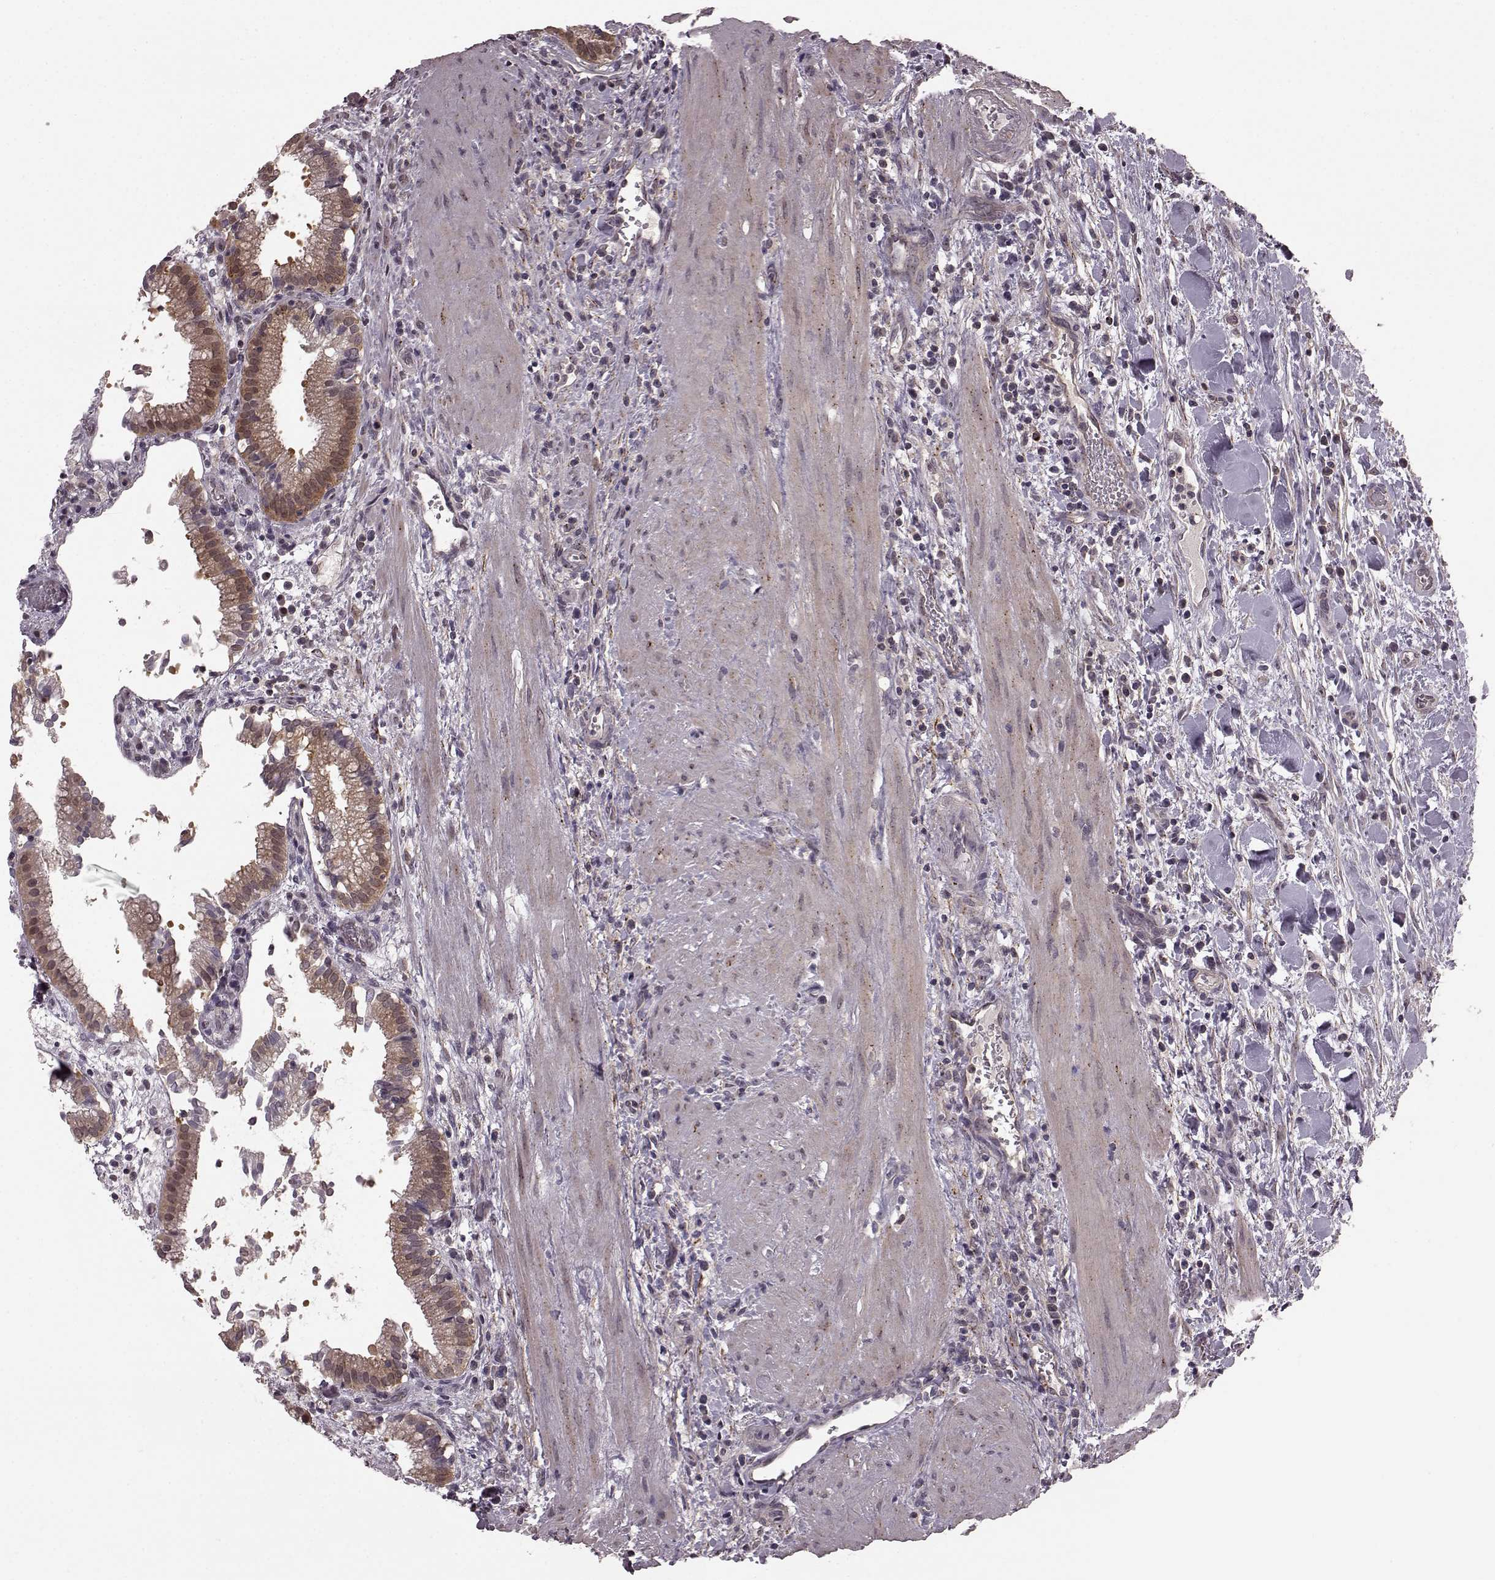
{"staining": {"intensity": "weak", "quantity": "25%-75%", "location": "nuclear"}, "tissue": "gallbladder", "cell_type": "Glandular cells", "image_type": "normal", "snomed": [{"axis": "morphology", "description": "Normal tissue, NOS"}, {"axis": "topography", "description": "Gallbladder"}], "caption": "An immunohistochemistry (IHC) image of normal tissue is shown. Protein staining in brown shows weak nuclear positivity in gallbladder within glandular cells.", "gene": "GSS", "patient": {"sex": "male", "age": 42}}